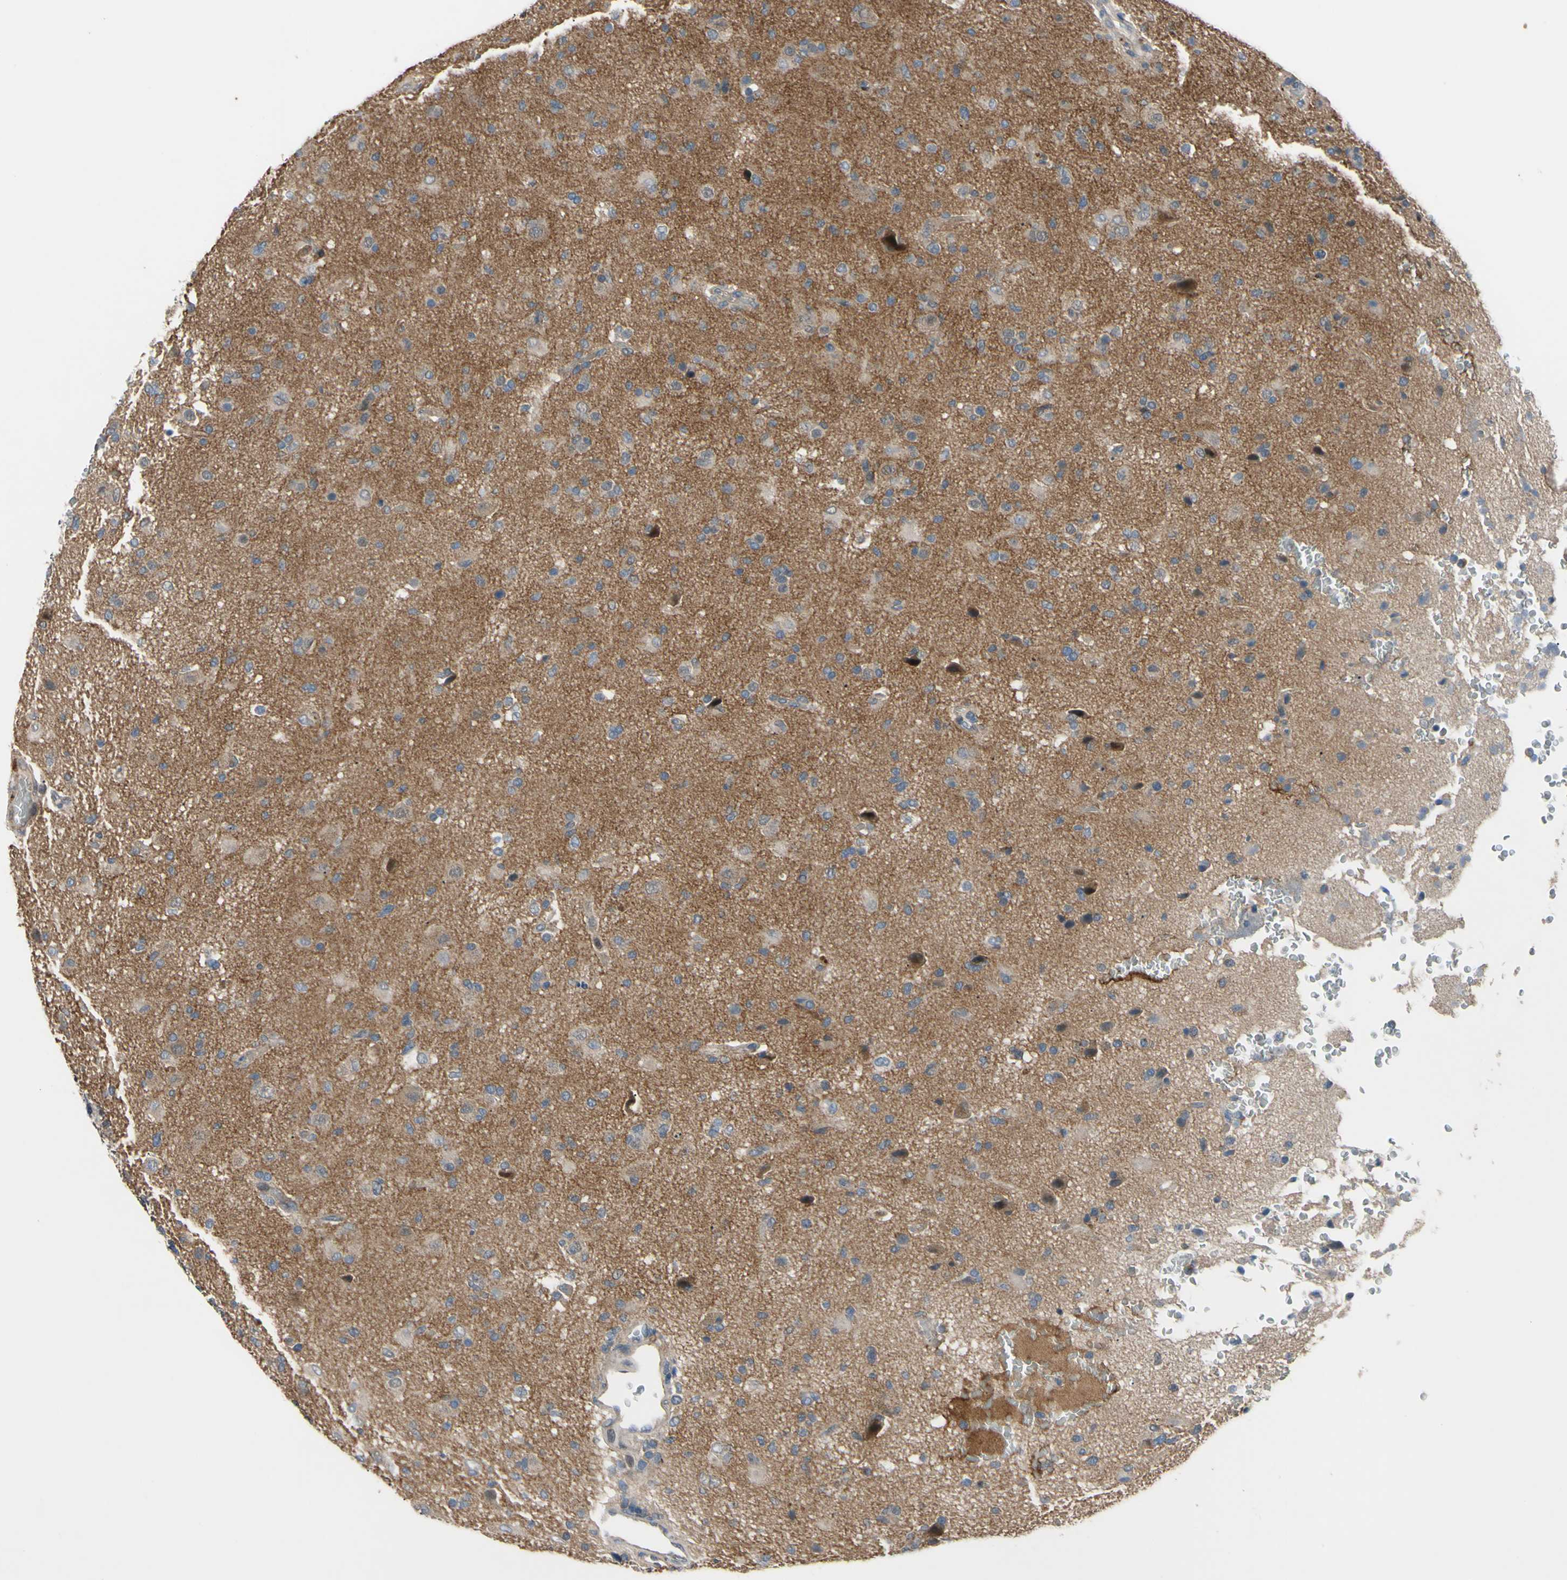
{"staining": {"intensity": "weak", "quantity": "<25%", "location": "cytoplasmic/membranous"}, "tissue": "glioma", "cell_type": "Tumor cells", "image_type": "cancer", "snomed": [{"axis": "morphology", "description": "Glioma, malignant, High grade"}, {"axis": "topography", "description": "Brain"}], "caption": "Human malignant glioma (high-grade) stained for a protein using IHC shows no staining in tumor cells.", "gene": "HILPDA", "patient": {"sex": "male", "age": 71}}